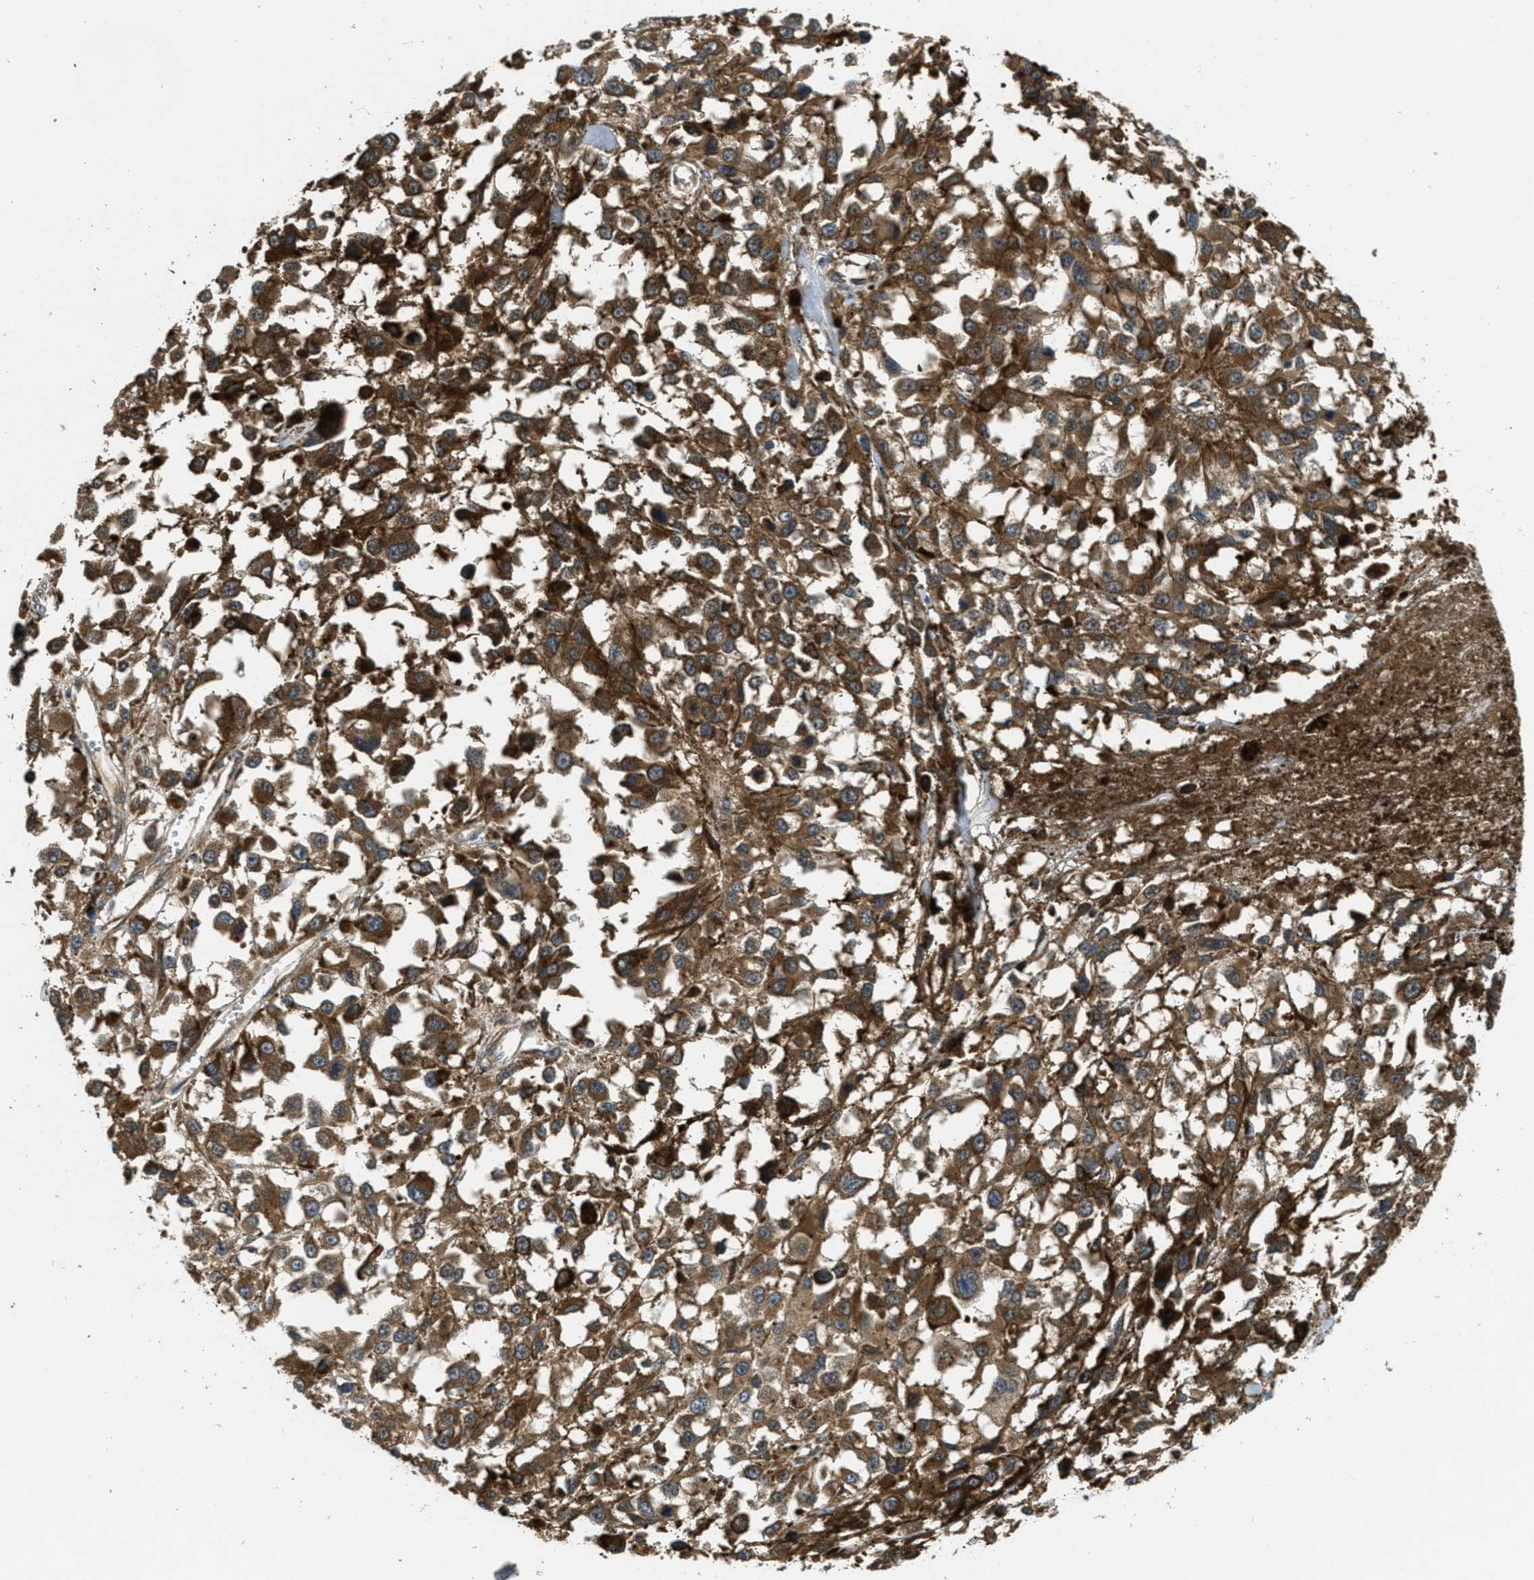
{"staining": {"intensity": "strong", "quantity": ">75%", "location": "cytoplasmic/membranous"}, "tissue": "melanoma", "cell_type": "Tumor cells", "image_type": "cancer", "snomed": [{"axis": "morphology", "description": "Malignant melanoma, Metastatic site"}, {"axis": "topography", "description": "Lymph node"}], "caption": "Melanoma tissue displays strong cytoplasmic/membranous expression in approximately >75% of tumor cells (DAB (3,3'-diaminobenzidine) IHC with brightfield microscopy, high magnification).", "gene": "TOMM70", "patient": {"sex": "male", "age": 59}}